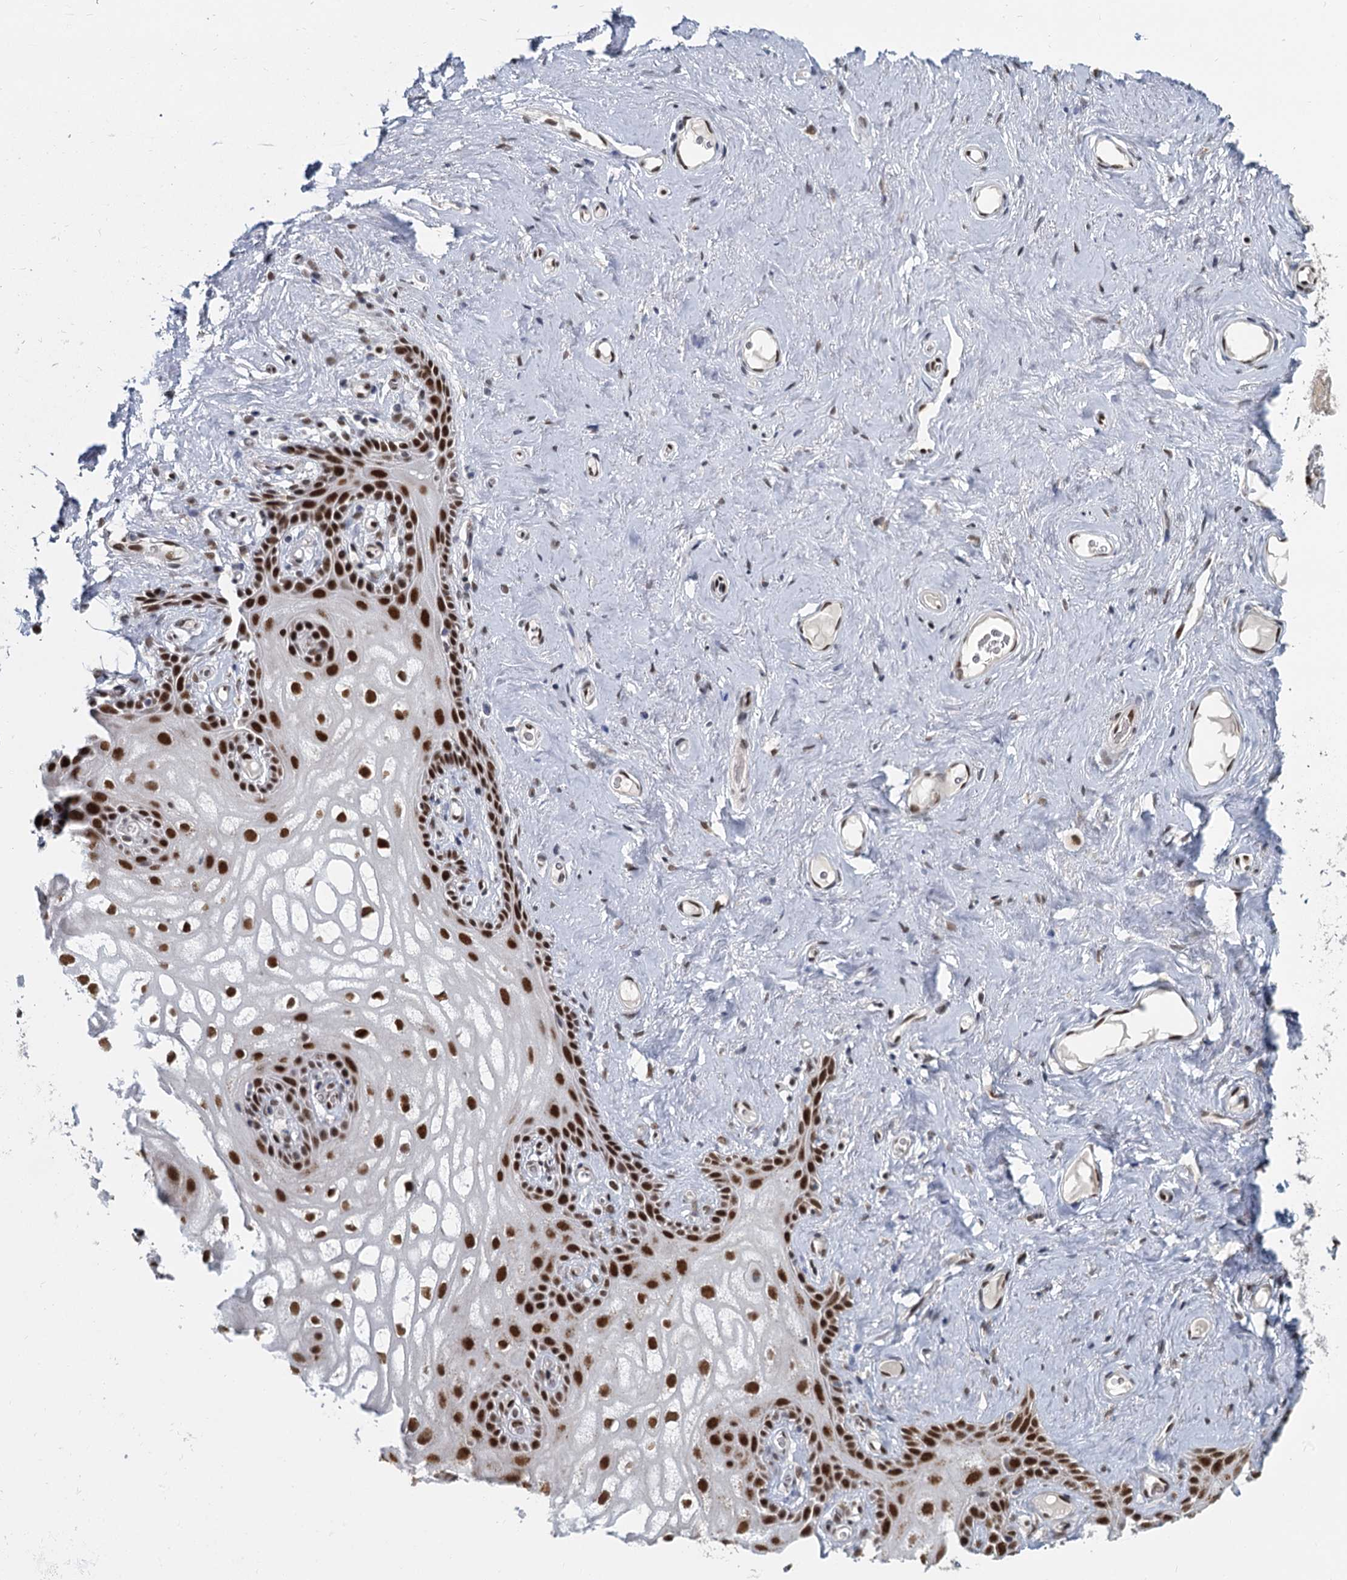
{"staining": {"intensity": "strong", "quantity": ">75%", "location": "nuclear"}, "tissue": "vagina", "cell_type": "Squamous epithelial cells", "image_type": "normal", "snomed": [{"axis": "morphology", "description": "Normal tissue, NOS"}, {"axis": "topography", "description": "Vagina"}, {"axis": "topography", "description": "Peripheral nerve tissue"}], "caption": "Immunohistochemistry (IHC) (DAB) staining of unremarkable vagina exhibits strong nuclear protein expression in about >75% of squamous epithelial cells. Nuclei are stained in blue.", "gene": "RPRD1A", "patient": {"sex": "female", "age": 71}}